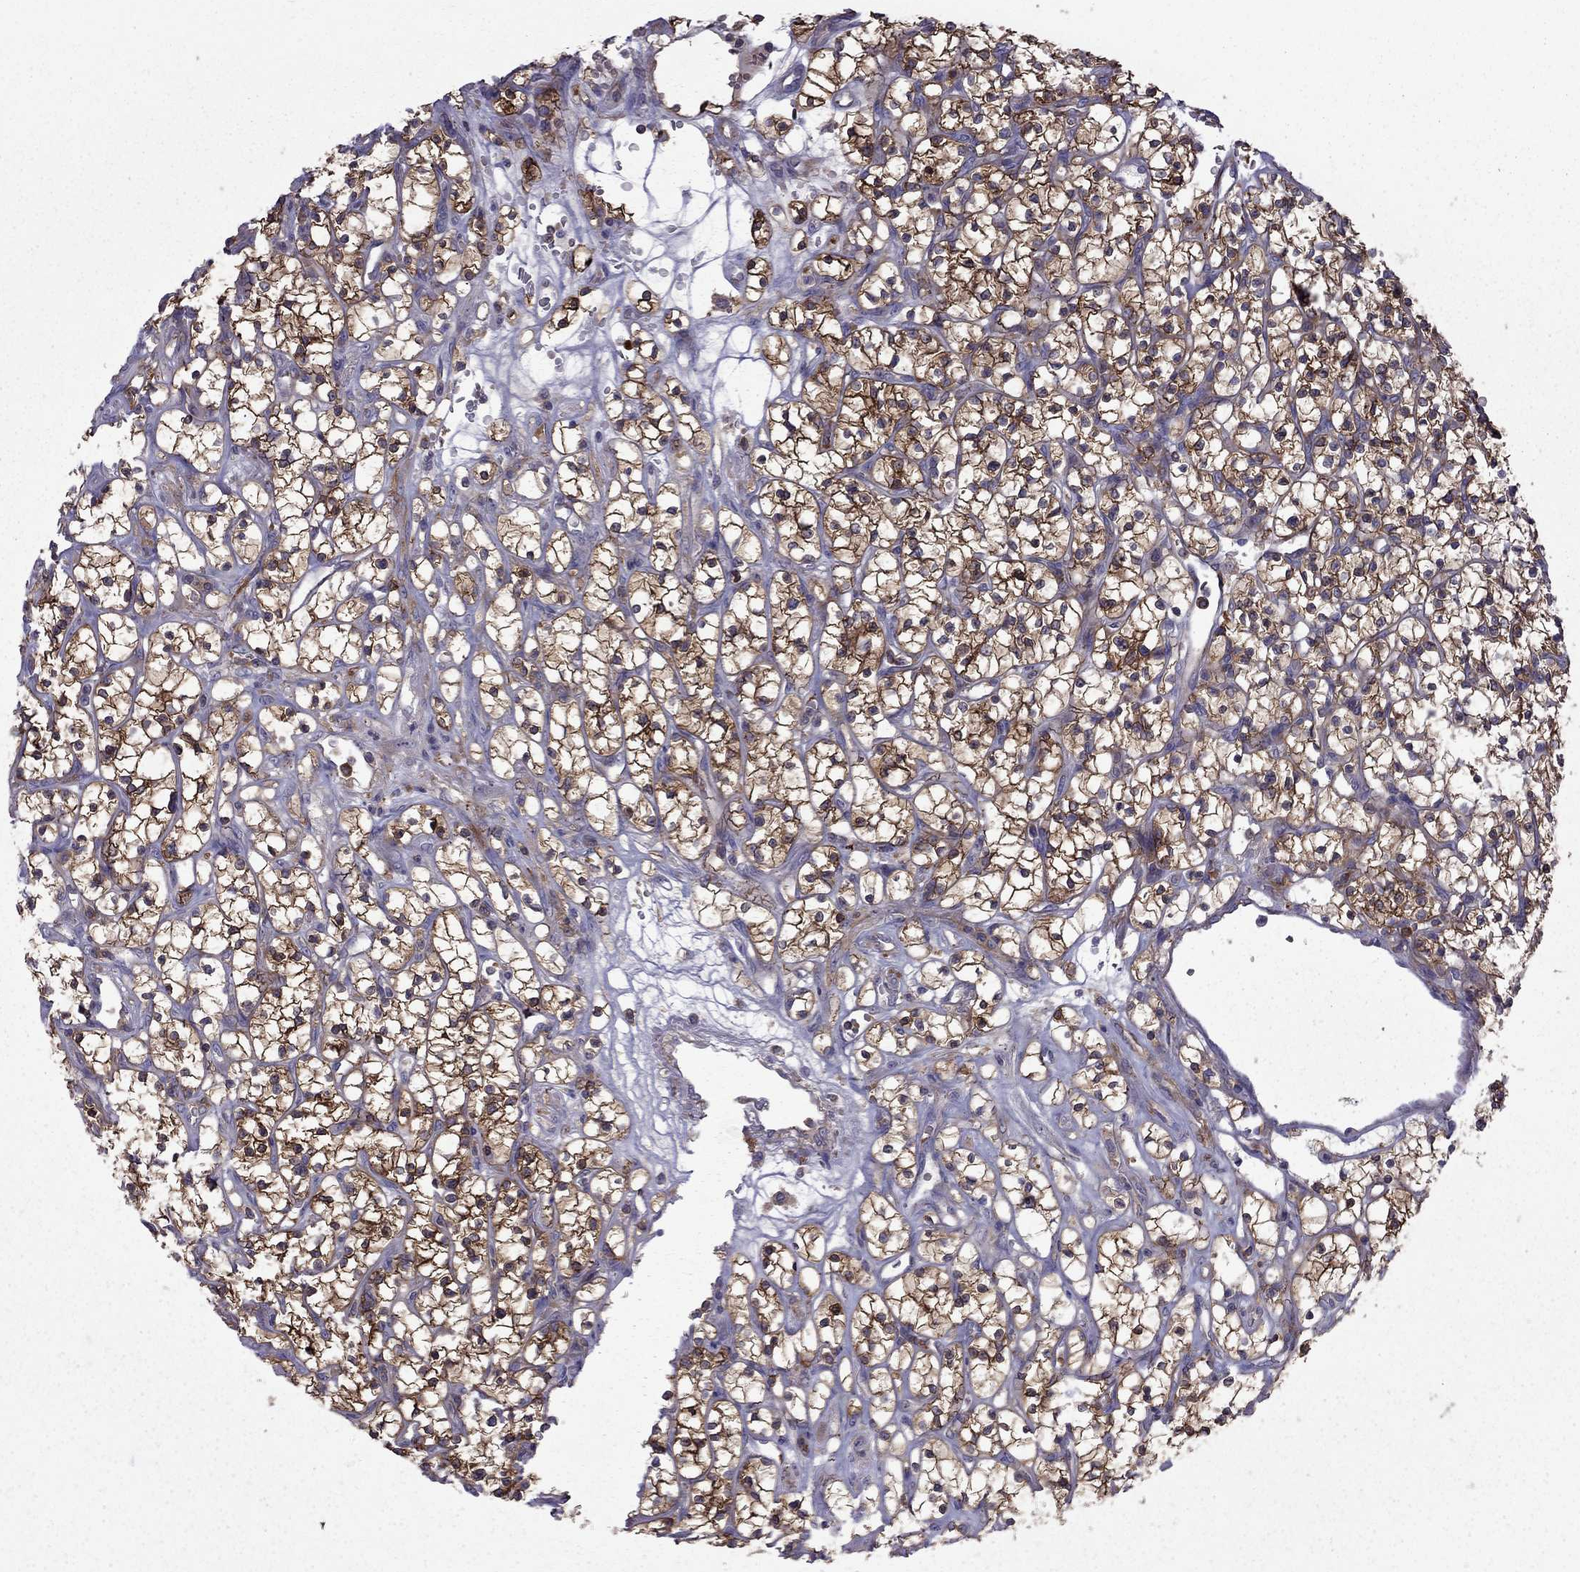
{"staining": {"intensity": "strong", "quantity": ">75%", "location": "cytoplasmic/membranous"}, "tissue": "renal cancer", "cell_type": "Tumor cells", "image_type": "cancer", "snomed": [{"axis": "morphology", "description": "Adenocarcinoma, NOS"}, {"axis": "topography", "description": "Kidney"}], "caption": "This is an image of immunohistochemistry staining of renal cancer (adenocarcinoma), which shows strong expression in the cytoplasmic/membranous of tumor cells.", "gene": "EIF4E3", "patient": {"sex": "female", "age": 64}}